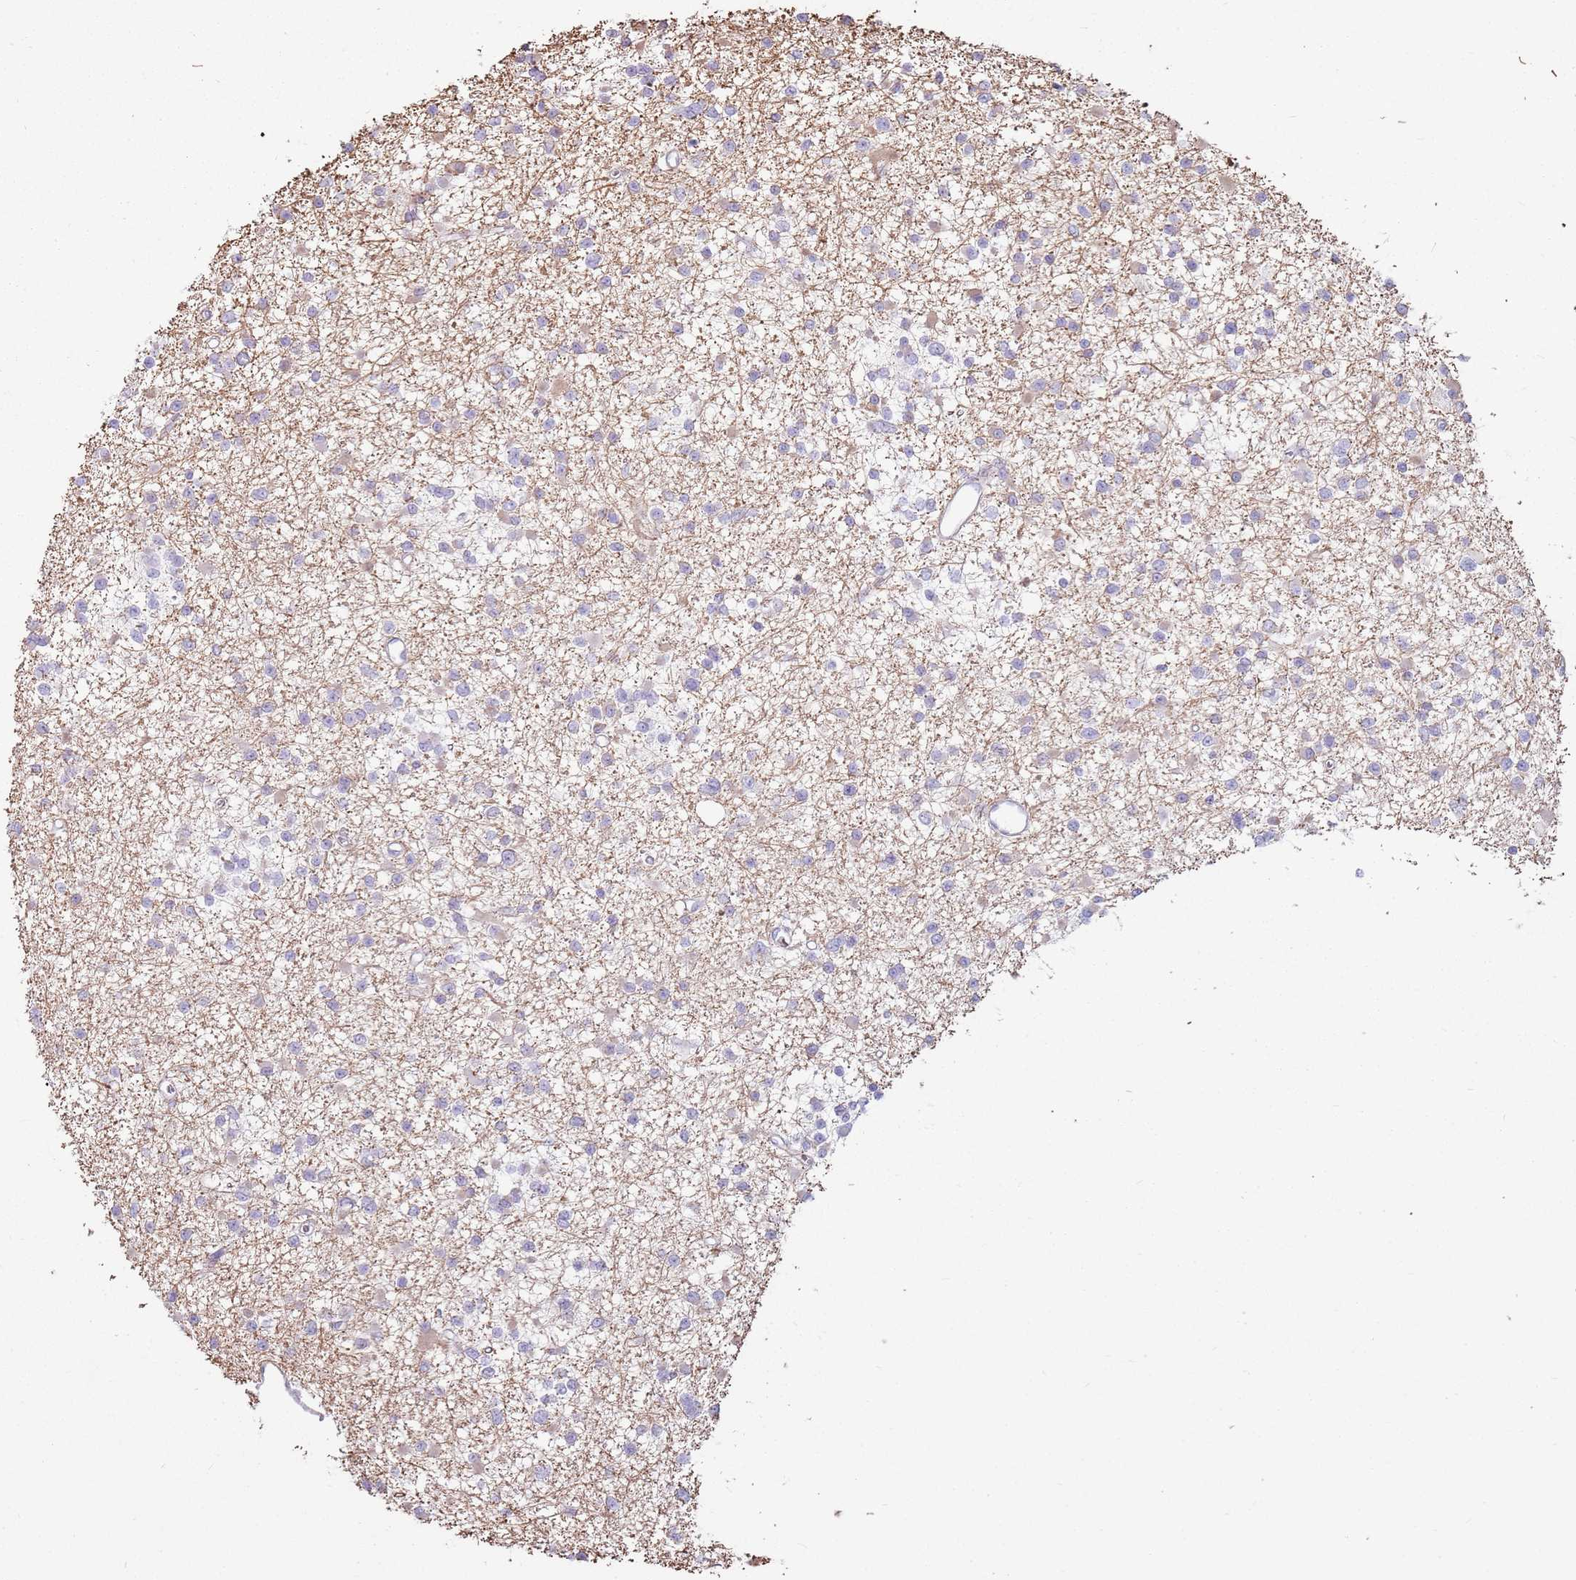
{"staining": {"intensity": "negative", "quantity": "none", "location": "none"}, "tissue": "glioma", "cell_type": "Tumor cells", "image_type": "cancer", "snomed": [{"axis": "morphology", "description": "Glioma, malignant, Low grade"}, {"axis": "topography", "description": "Brain"}], "caption": "The micrograph displays no significant staining in tumor cells of glioma.", "gene": "MCUB", "patient": {"sex": "female", "age": 22}}